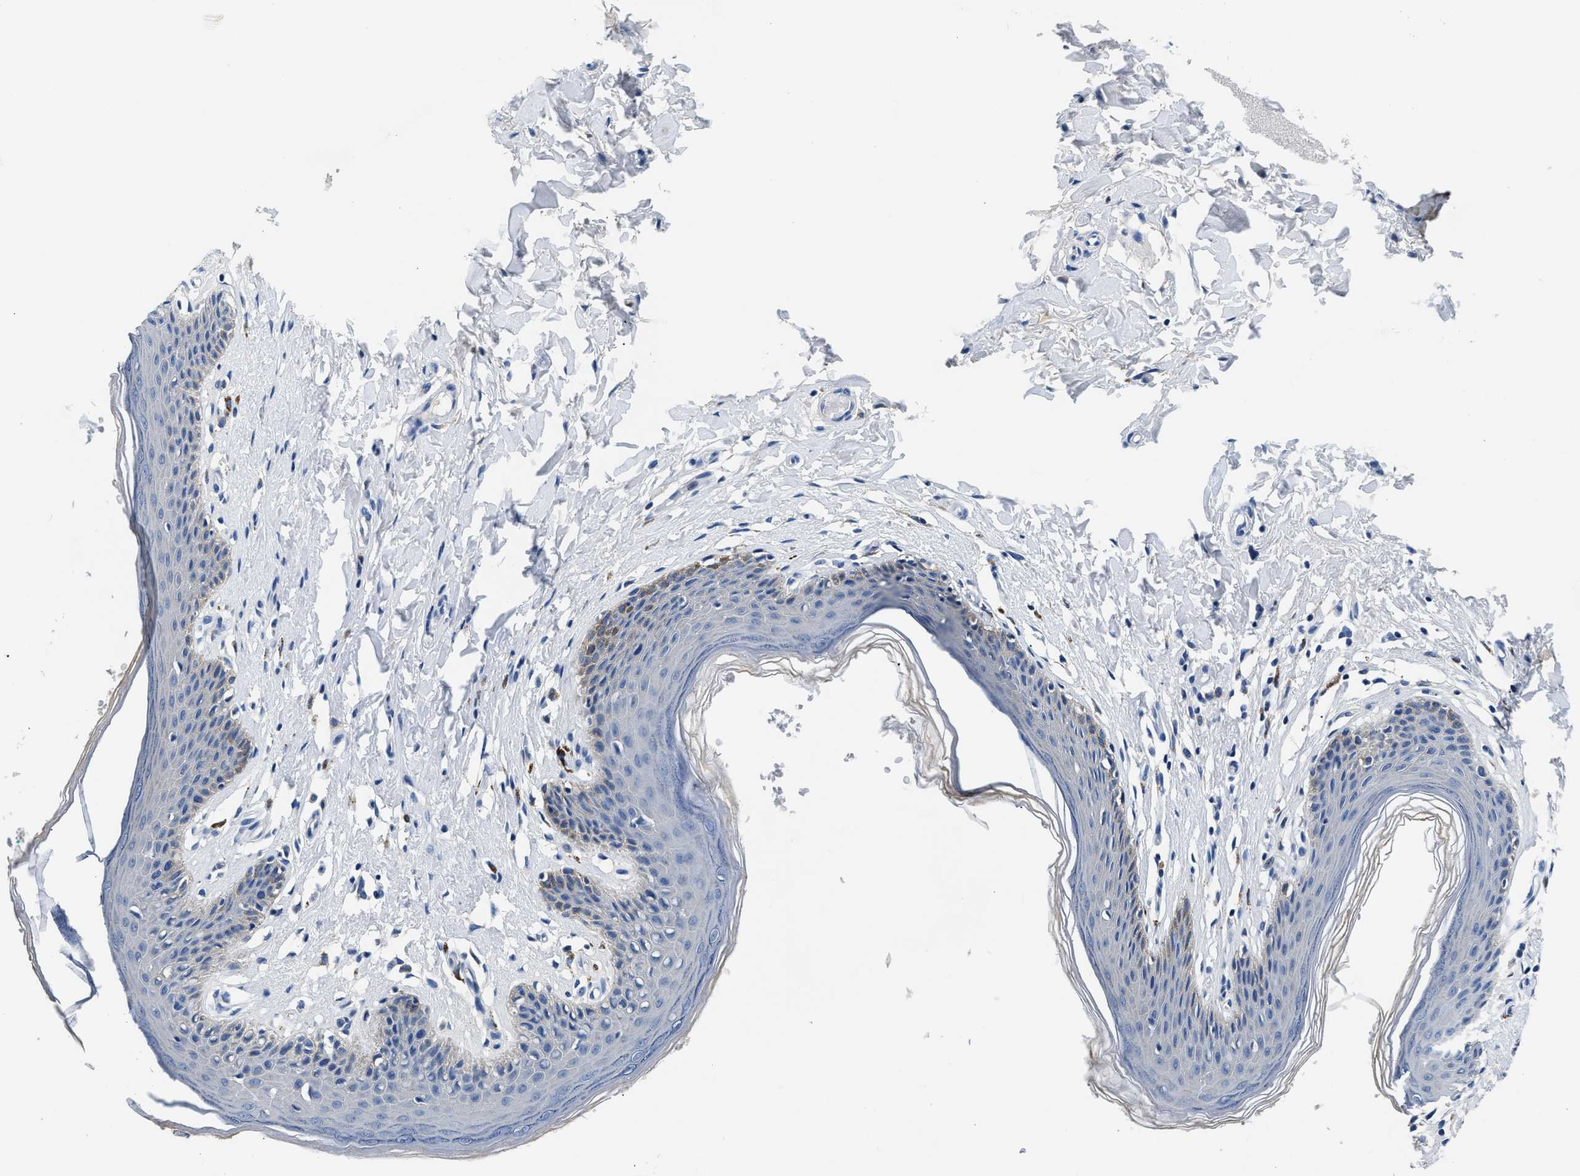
{"staining": {"intensity": "moderate", "quantity": "<25%", "location": "cytoplasmic/membranous"}, "tissue": "skin", "cell_type": "Epidermal cells", "image_type": "normal", "snomed": [{"axis": "morphology", "description": "Normal tissue, NOS"}, {"axis": "topography", "description": "Vulva"}], "caption": "Immunohistochemistry (IHC) image of unremarkable skin stained for a protein (brown), which demonstrates low levels of moderate cytoplasmic/membranous expression in about <25% of epidermal cells.", "gene": "PCK2", "patient": {"sex": "female", "age": 66}}